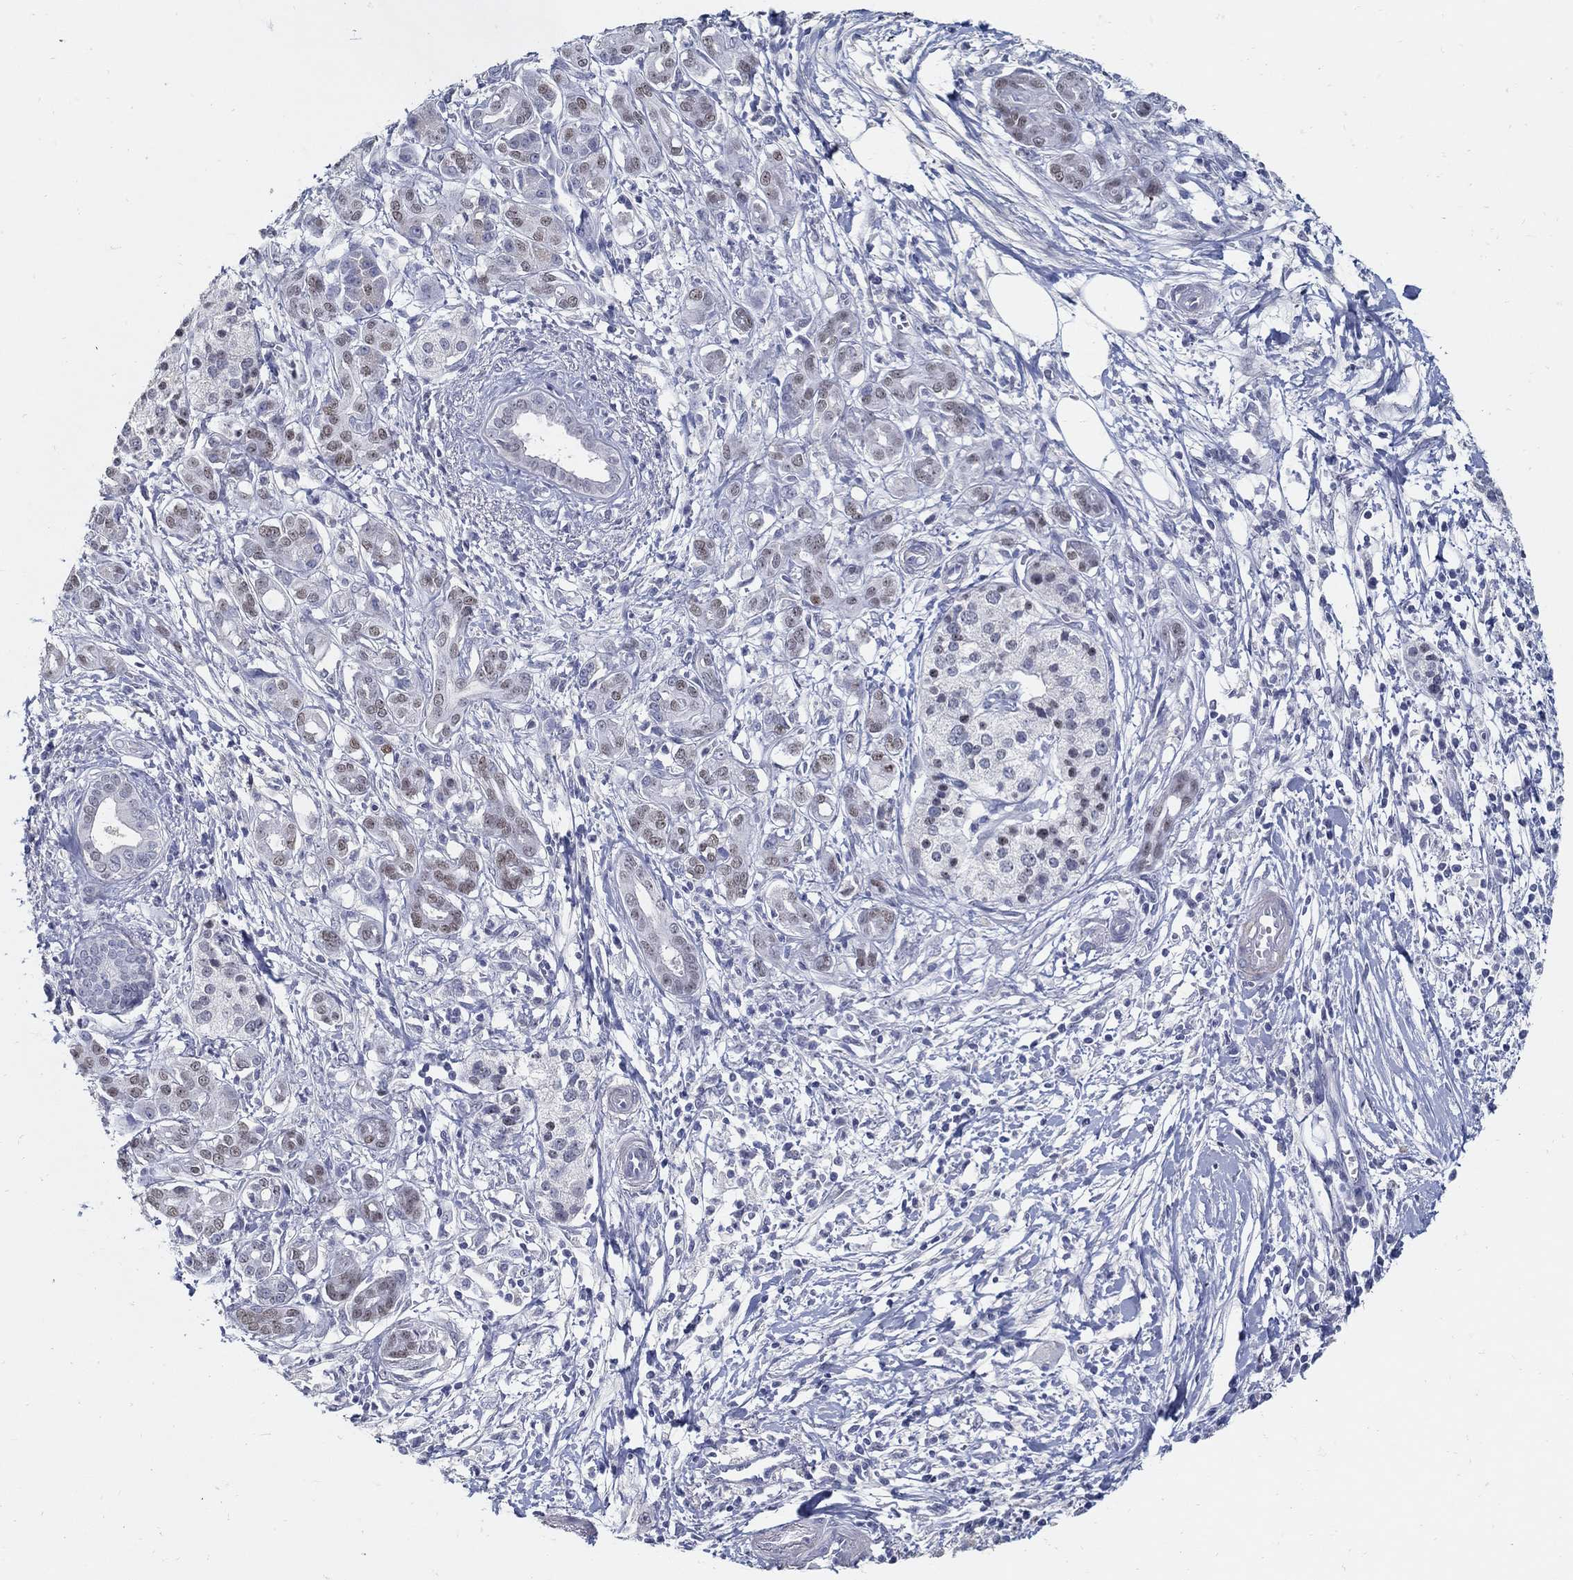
{"staining": {"intensity": "moderate", "quantity": "<25%", "location": "nuclear"}, "tissue": "pancreatic cancer", "cell_type": "Tumor cells", "image_type": "cancer", "snomed": [{"axis": "morphology", "description": "Adenocarcinoma, NOS"}, {"axis": "topography", "description": "Pancreas"}], "caption": "There is low levels of moderate nuclear expression in tumor cells of adenocarcinoma (pancreatic), as demonstrated by immunohistochemical staining (brown color).", "gene": "USP29", "patient": {"sex": "male", "age": 72}}